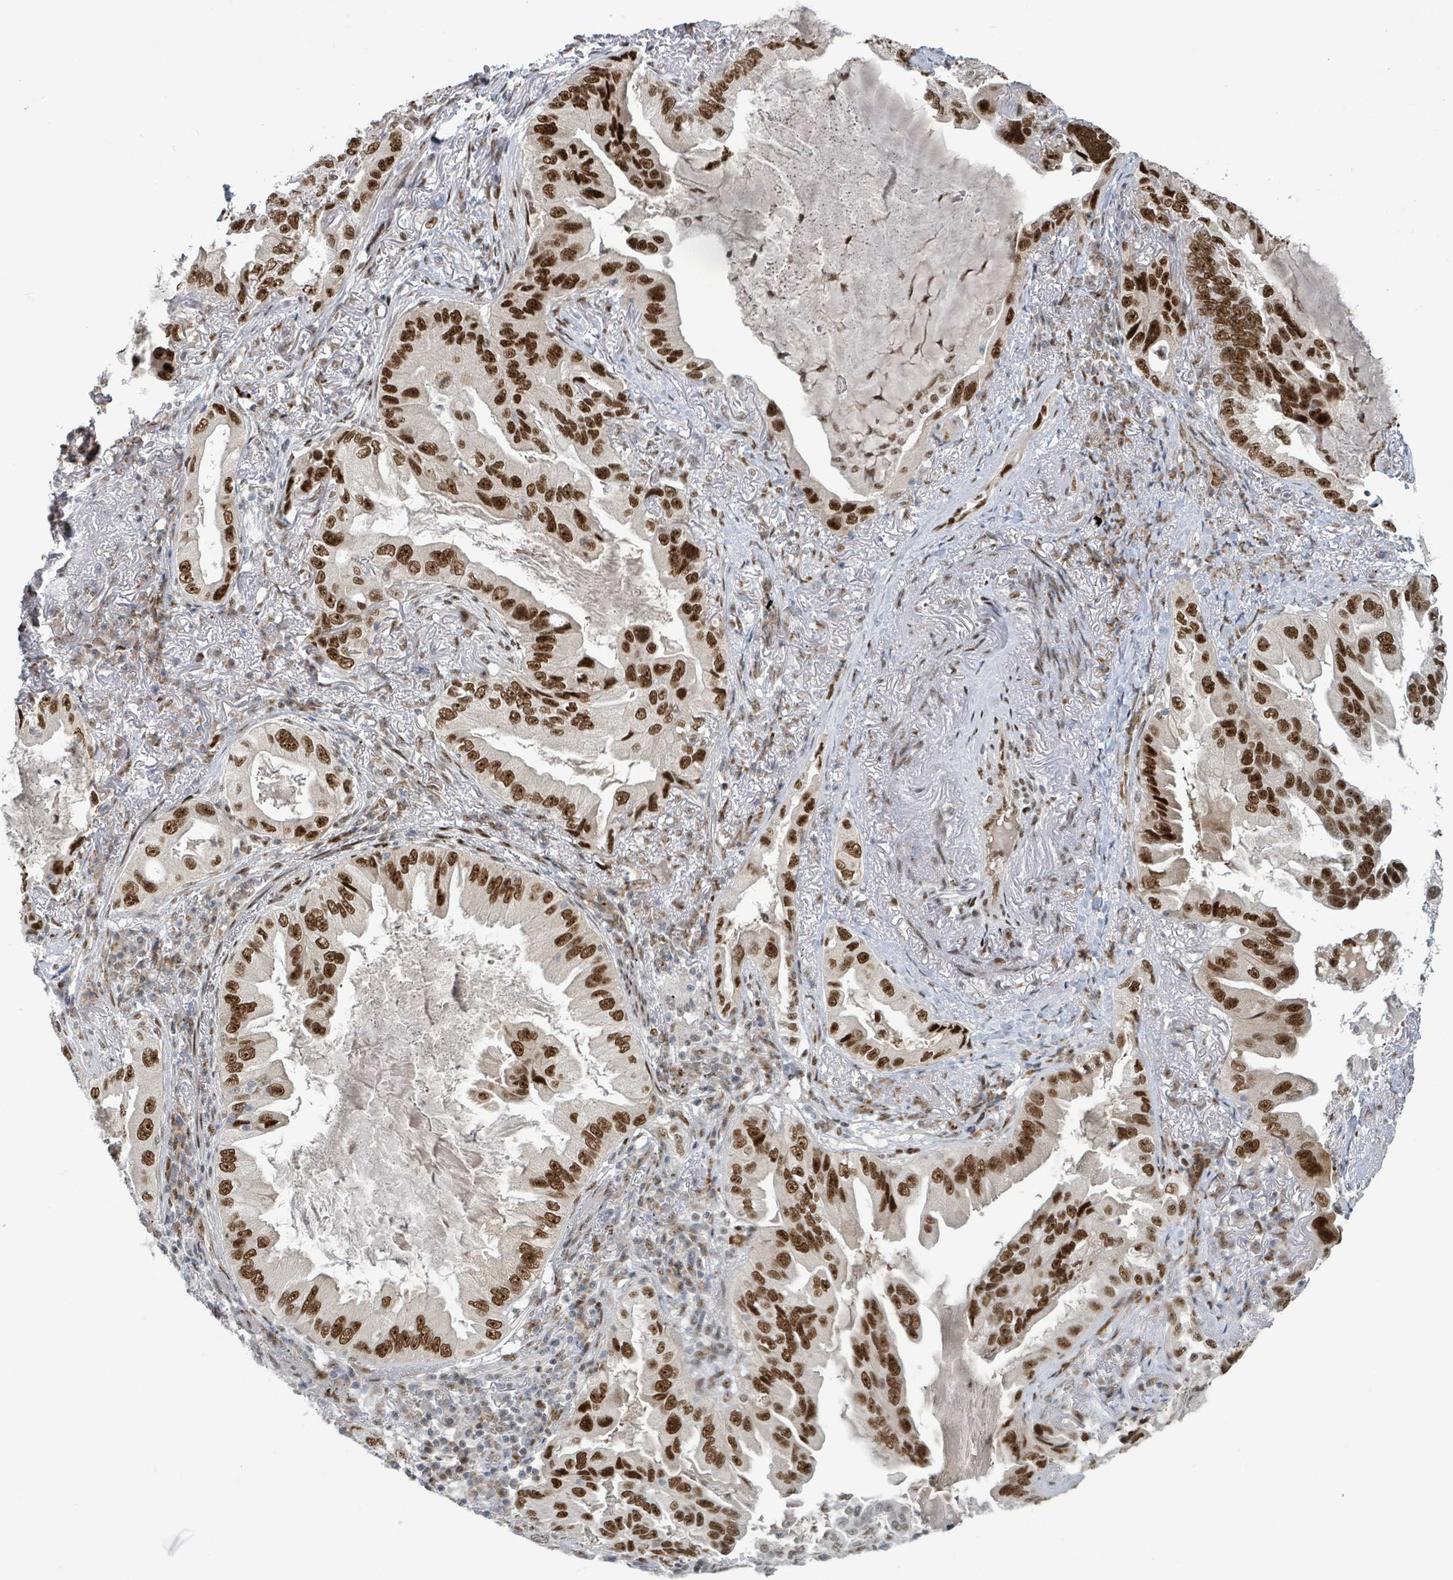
{"staining": {"intensity": "strong", "quantity": ">75%", "location": "nuclear"}, "tissue": "lung cancer", "cell_type": "Tumor cells", "image_type": "cancer", "snomed": [{"axis": "morphology", "description": "Adenocarcinoma, NOS"}, {"axis": "topography", "description": "Lung"}], "caption": "Immunohistochemistry staining of lung adenocarcinoma, which exhibits high levels of strong nuclear positivity in approximately >75% of tumor cells indicating strong nuclear protein expression. The staining was performed using DAB (3,3'-diaminobenzidine) (brown) for protein detection and nuclei were counterstained in hematoxylin (blue).", "gene": "KLF3", "patient": {"sex": "female", "age": 69}}